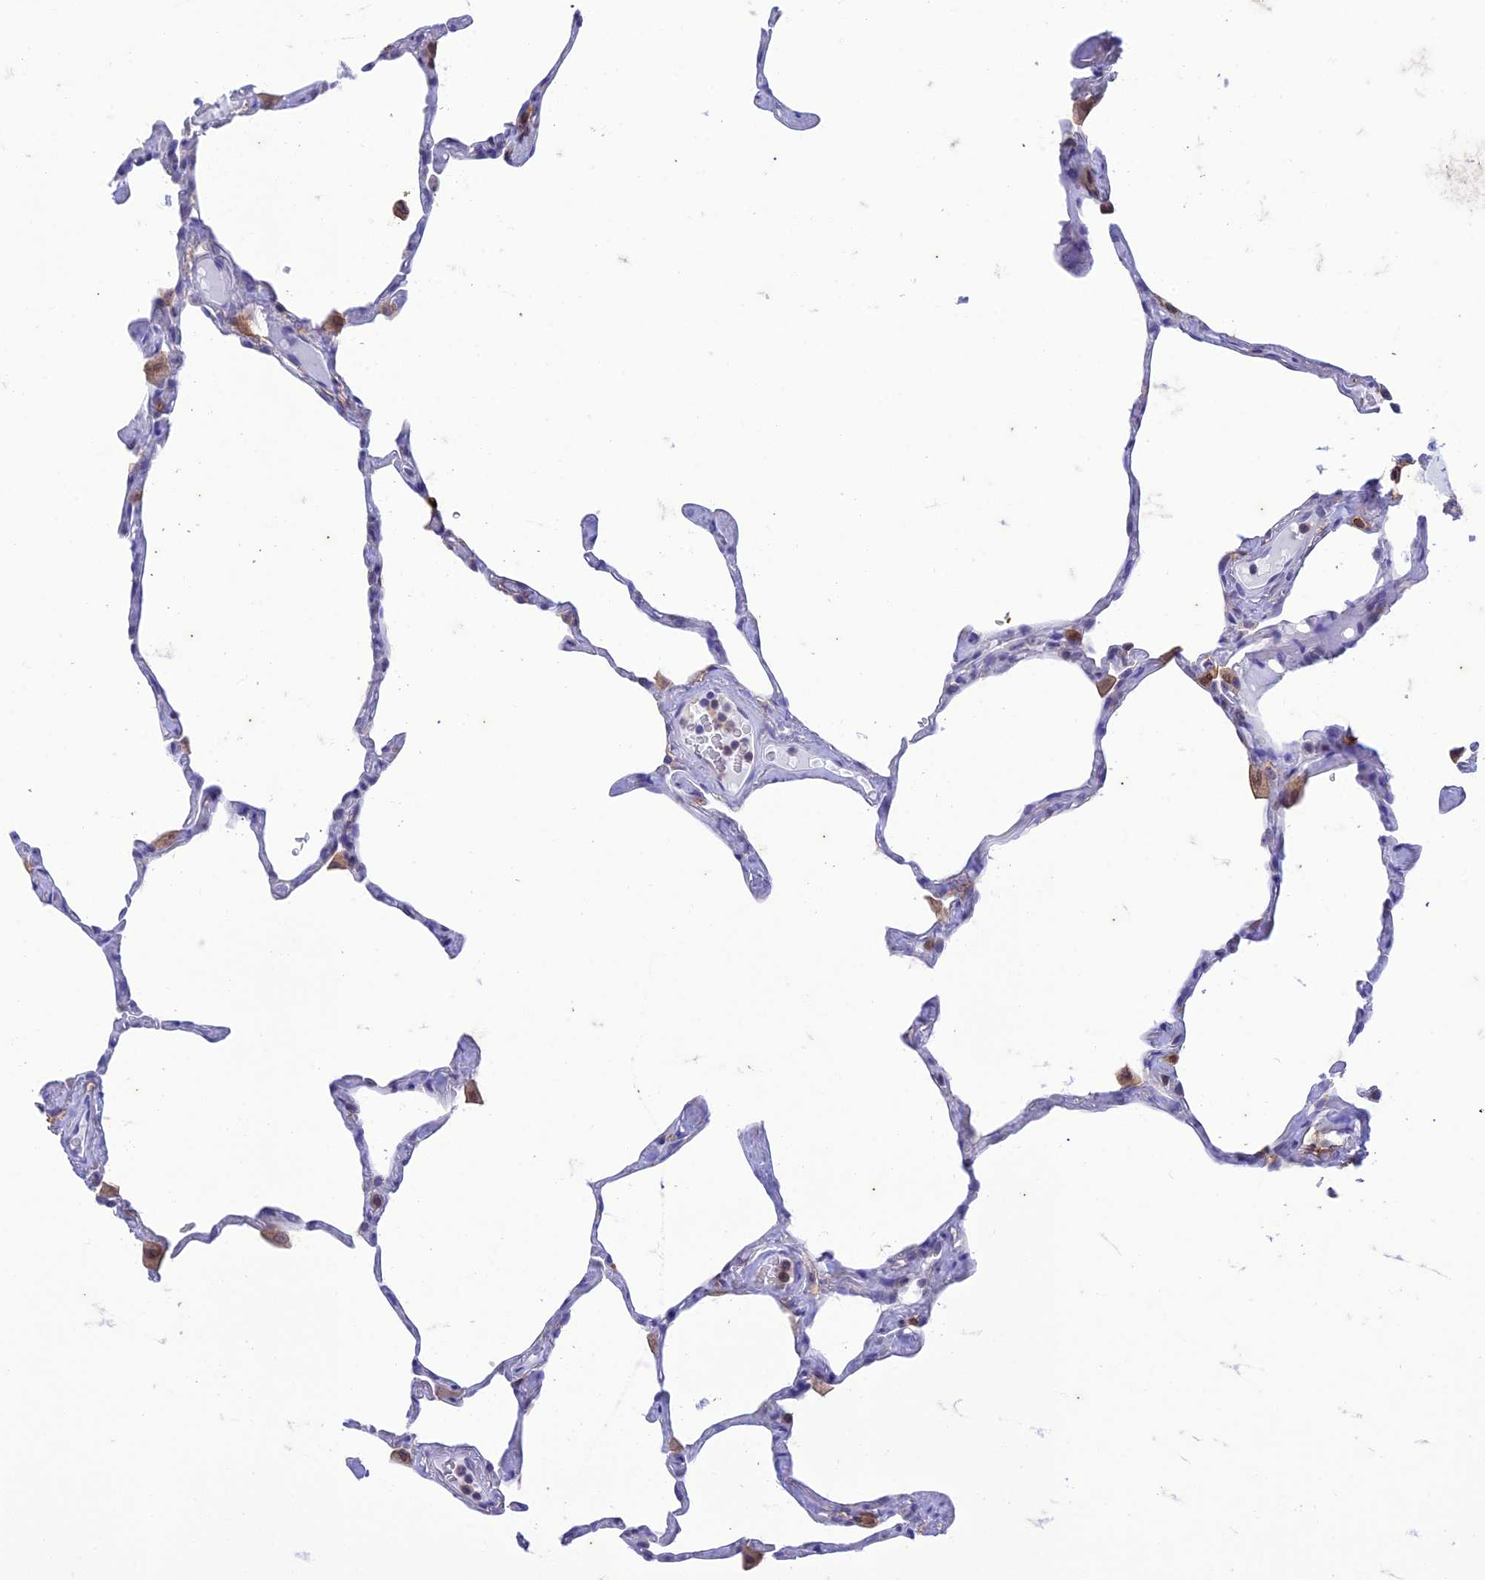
{"staining": {"intensity": "negative", "quantity": "none", "location": "none"}, "tissue": "lung", "cell_type": "Alveolar cells", "image_type": "normal", "snomed": [{"axis": "morphology", "description": "Normal tissue, NOS"}, {"axis": "topography", "description": "Lung"}], "caption": "Immunohistochemistry photomicrograph of benign lung: lung stained with DAB displays no significant protein expression in alveolar cells. (DAB immunohistochemistry visualized using brightfield microscopy, high magnification).", "gene": "FGF7", "patient": {"sex": "male", "age": 65}}